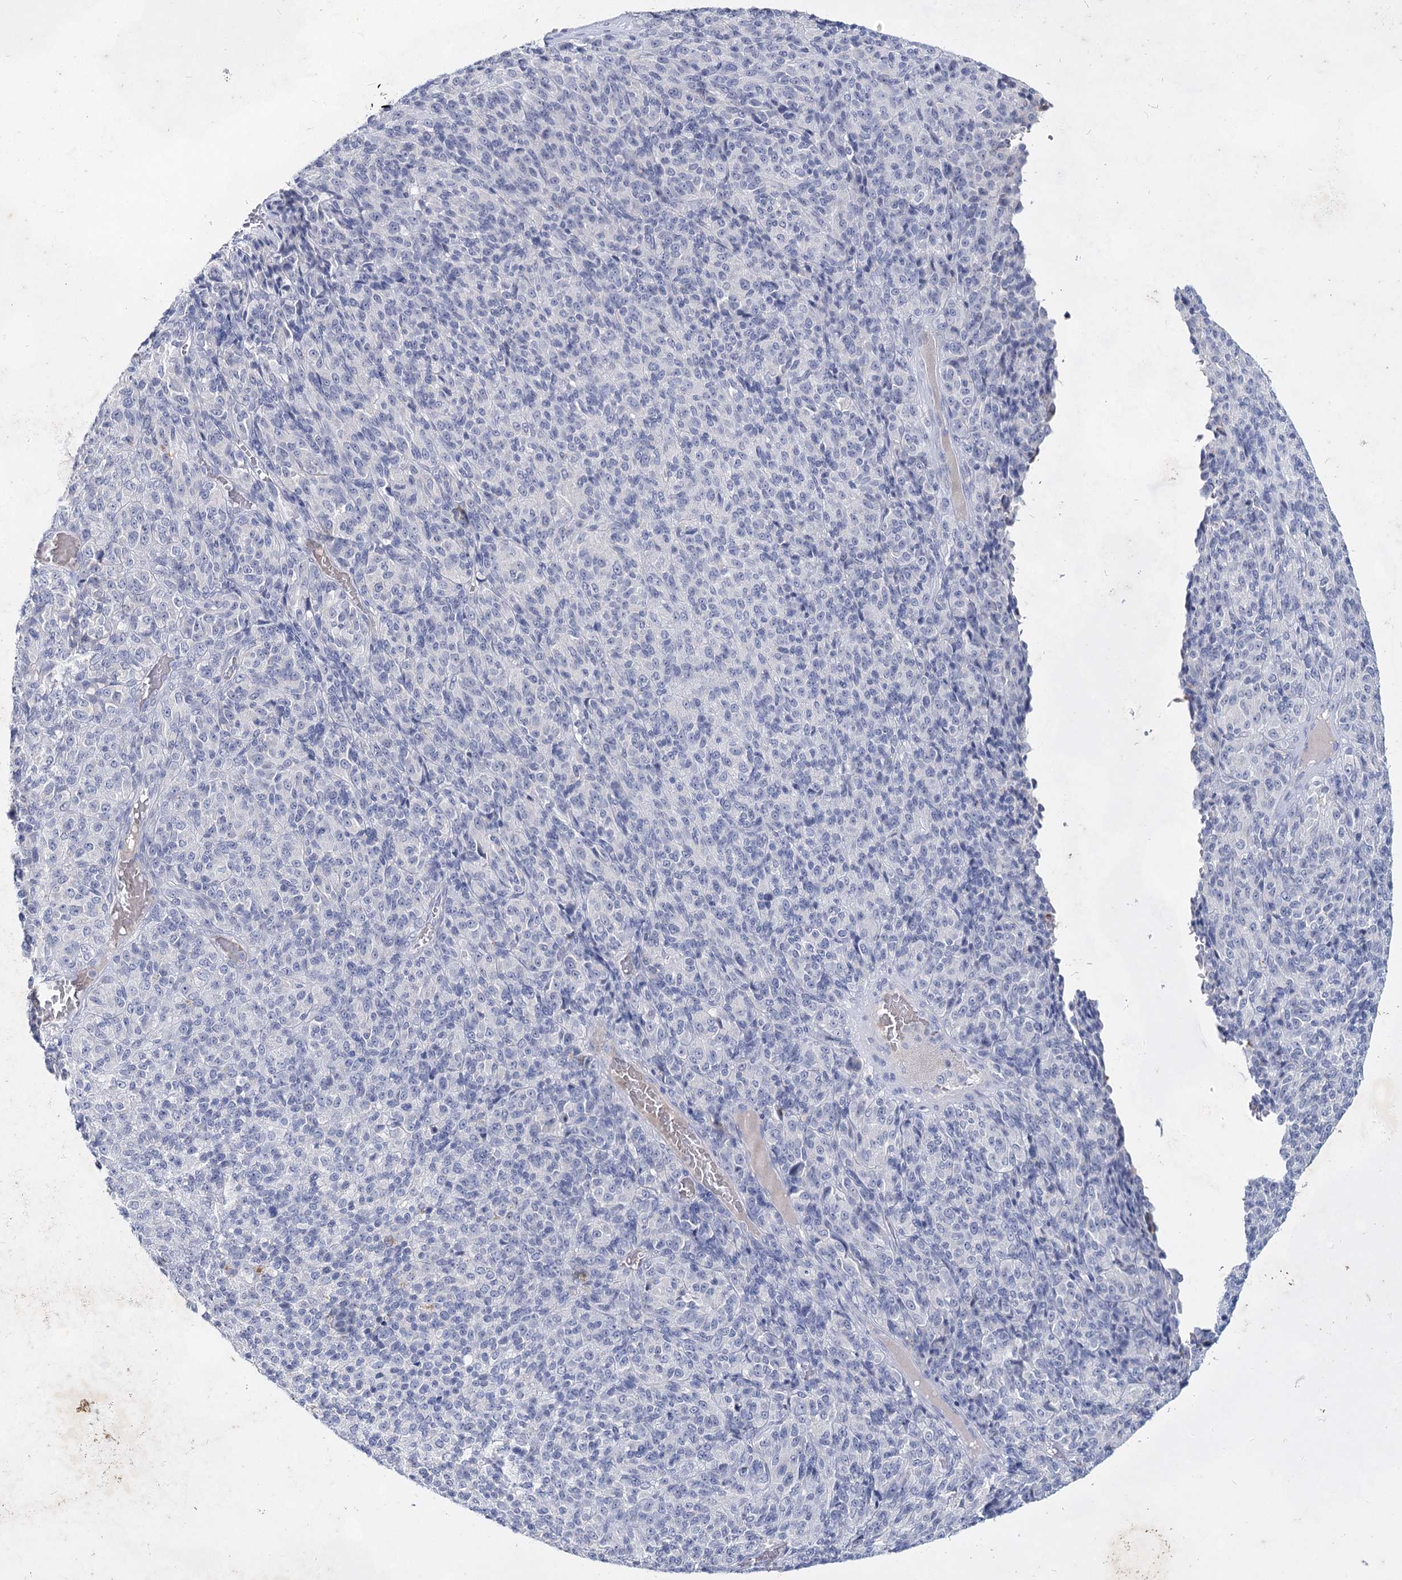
{"staining": {"intensity": "negative", "quantity": "none", "location": "none"}, "tissue": "melanoma", "cell_type": "Tumor cells", "image_type": "cancer", "snomed": [{"axis": "morphology", "description": "Malignant melanoma, Metastatic site"}, {"axis": "topography", "description": "Brain"}], "caption": "Immunohistochemistry photomicrograph of neoplastic tissue: human malignant melanoma (metastatic site) stained with DAB (3,3'-diaminobenzidine) reveals no significant protein positivity in tumor cells.", "gene": "CCDC73", "patient": {"sex": "female", "age": 56}}